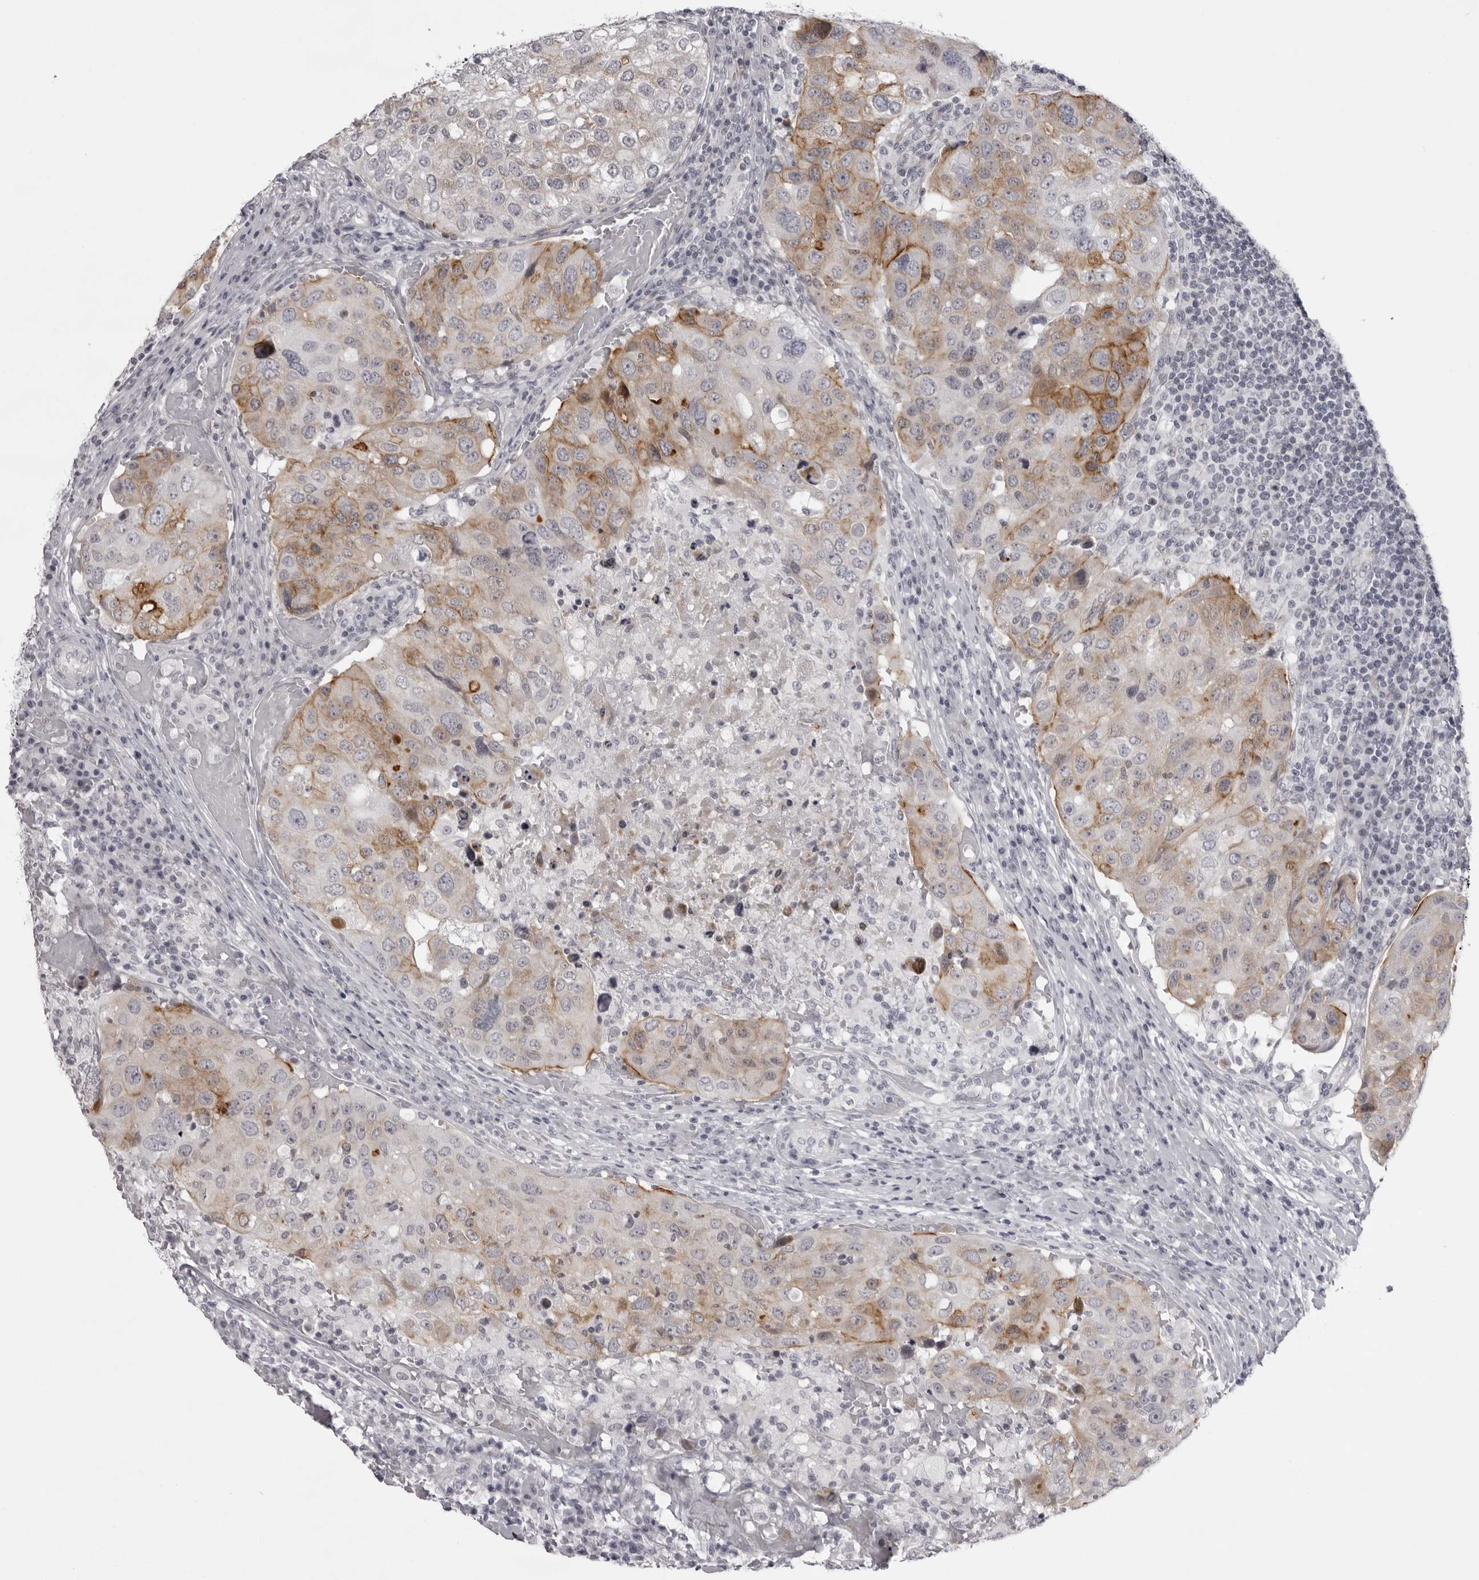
{"staining": {"intensity": "moderate", "quantity": "25%-75%", "location": "cytoplasmic/membranous"}, "tissue": "urothelial cancer", "cell_type": "Tumor cells", "image_type": "cancer", "snomed": [{"axis": "morphology", "description": "Urothelial carcinoma, High grade"}, {"axis": "topography", "description": "Lymph node"}, {"axis": "topography", "description": "Urinary bladder"}], "caption": "Immunohistochemical staining of urothelial cancer shows medium levels of moderate cytoplasmic/membranous expression in approximately 25%-75% of tumor cells. (brown staining indicates protein expression, while blue staining denotes nuclei).", "gene": "NUDT18", "patient": {"sex": "male", "age": 51}}